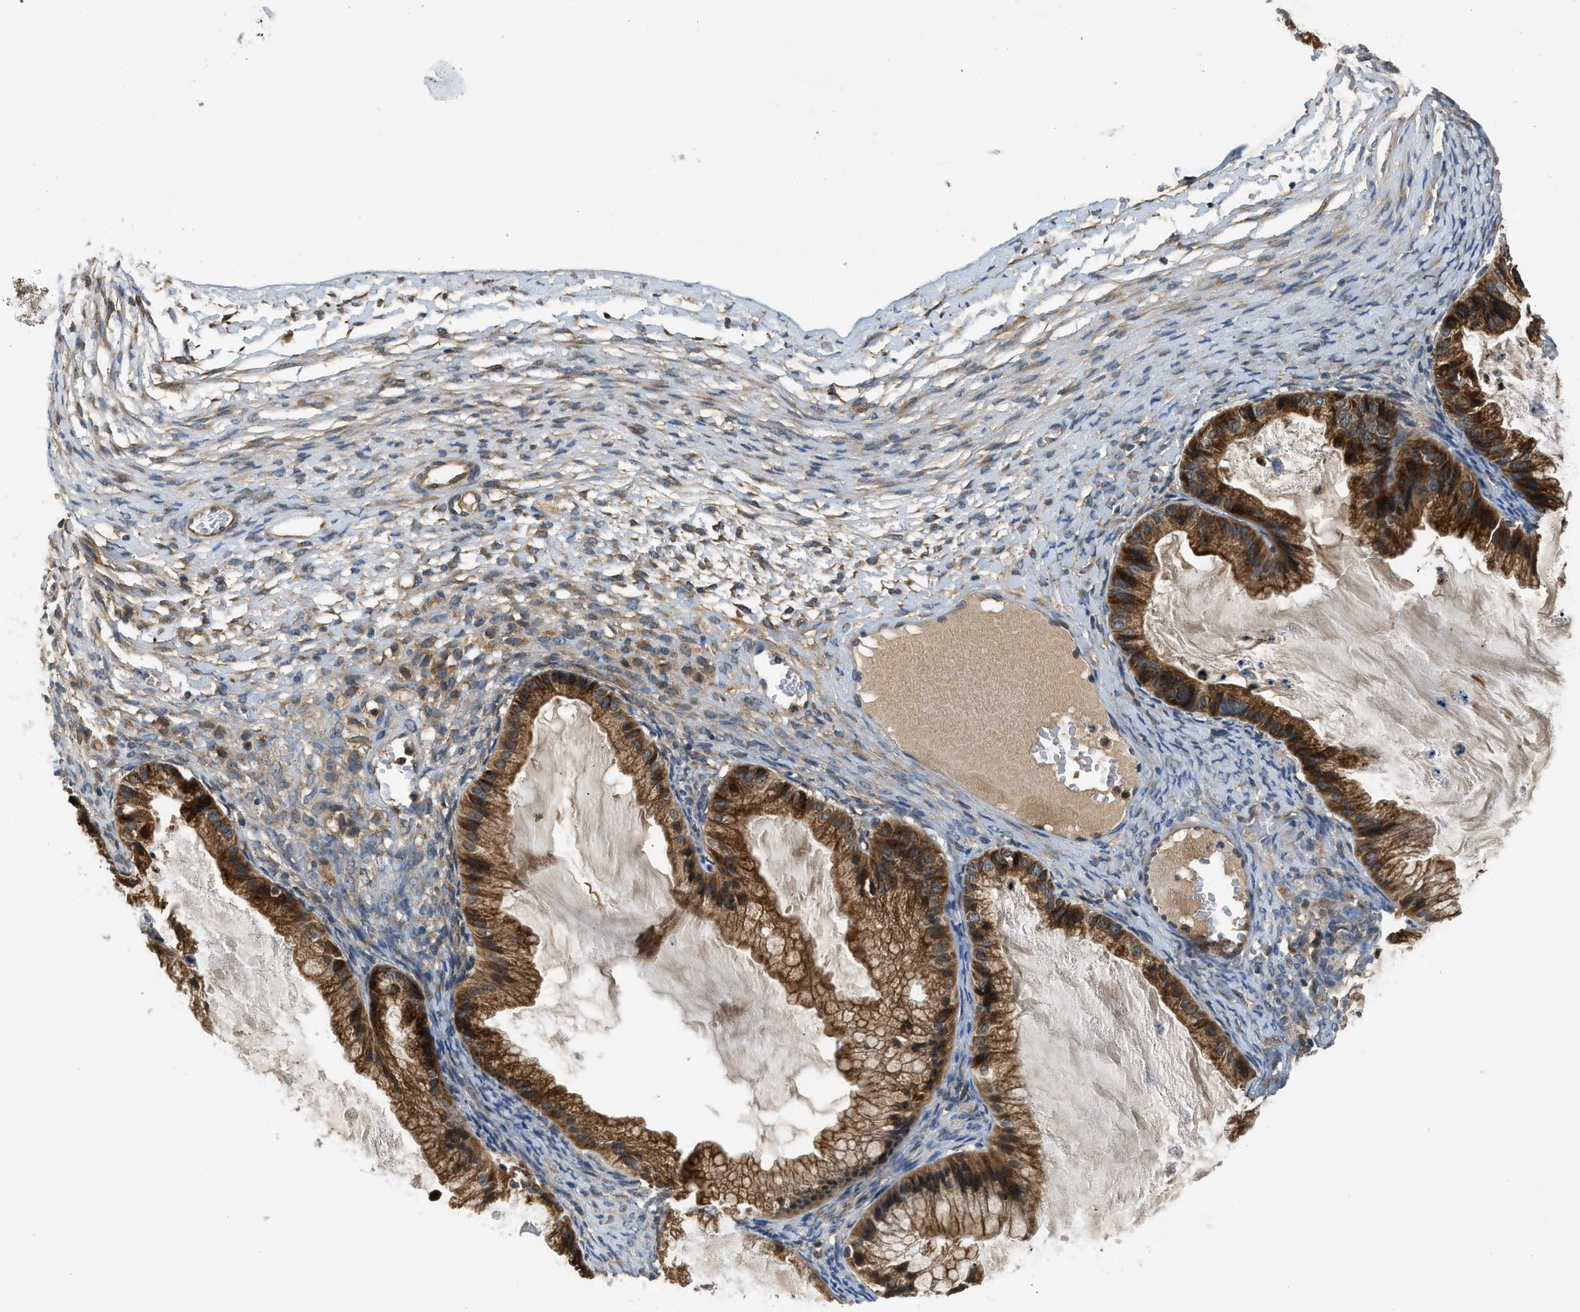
{"staining": {"intensity": "strong", "quantity": ">75%", "location": "cytoplasmic/membranous"}, "tissue": "ovarian cancer", "cell_type": "Tumor cells", "image_type": "cancer", "snomed": [{"axis": "morphology", "description": "Cystadenocarcinoma, mucinous, NOS"}, {"axis": "topography", "description": "Ovary"}], "caption": "DAB (3,3'-diaminobenzidine) immunohistochemical staining of human ovarian mucinous cystadenocarcinoma shows strong cytoplasmic/membranous protein staining in approximately >75% of tumor cells. (IHC, brightfield microscopy, high magnification).", "gene": "PAFAH2", "patient": {"sex": "female", "age": 57}}